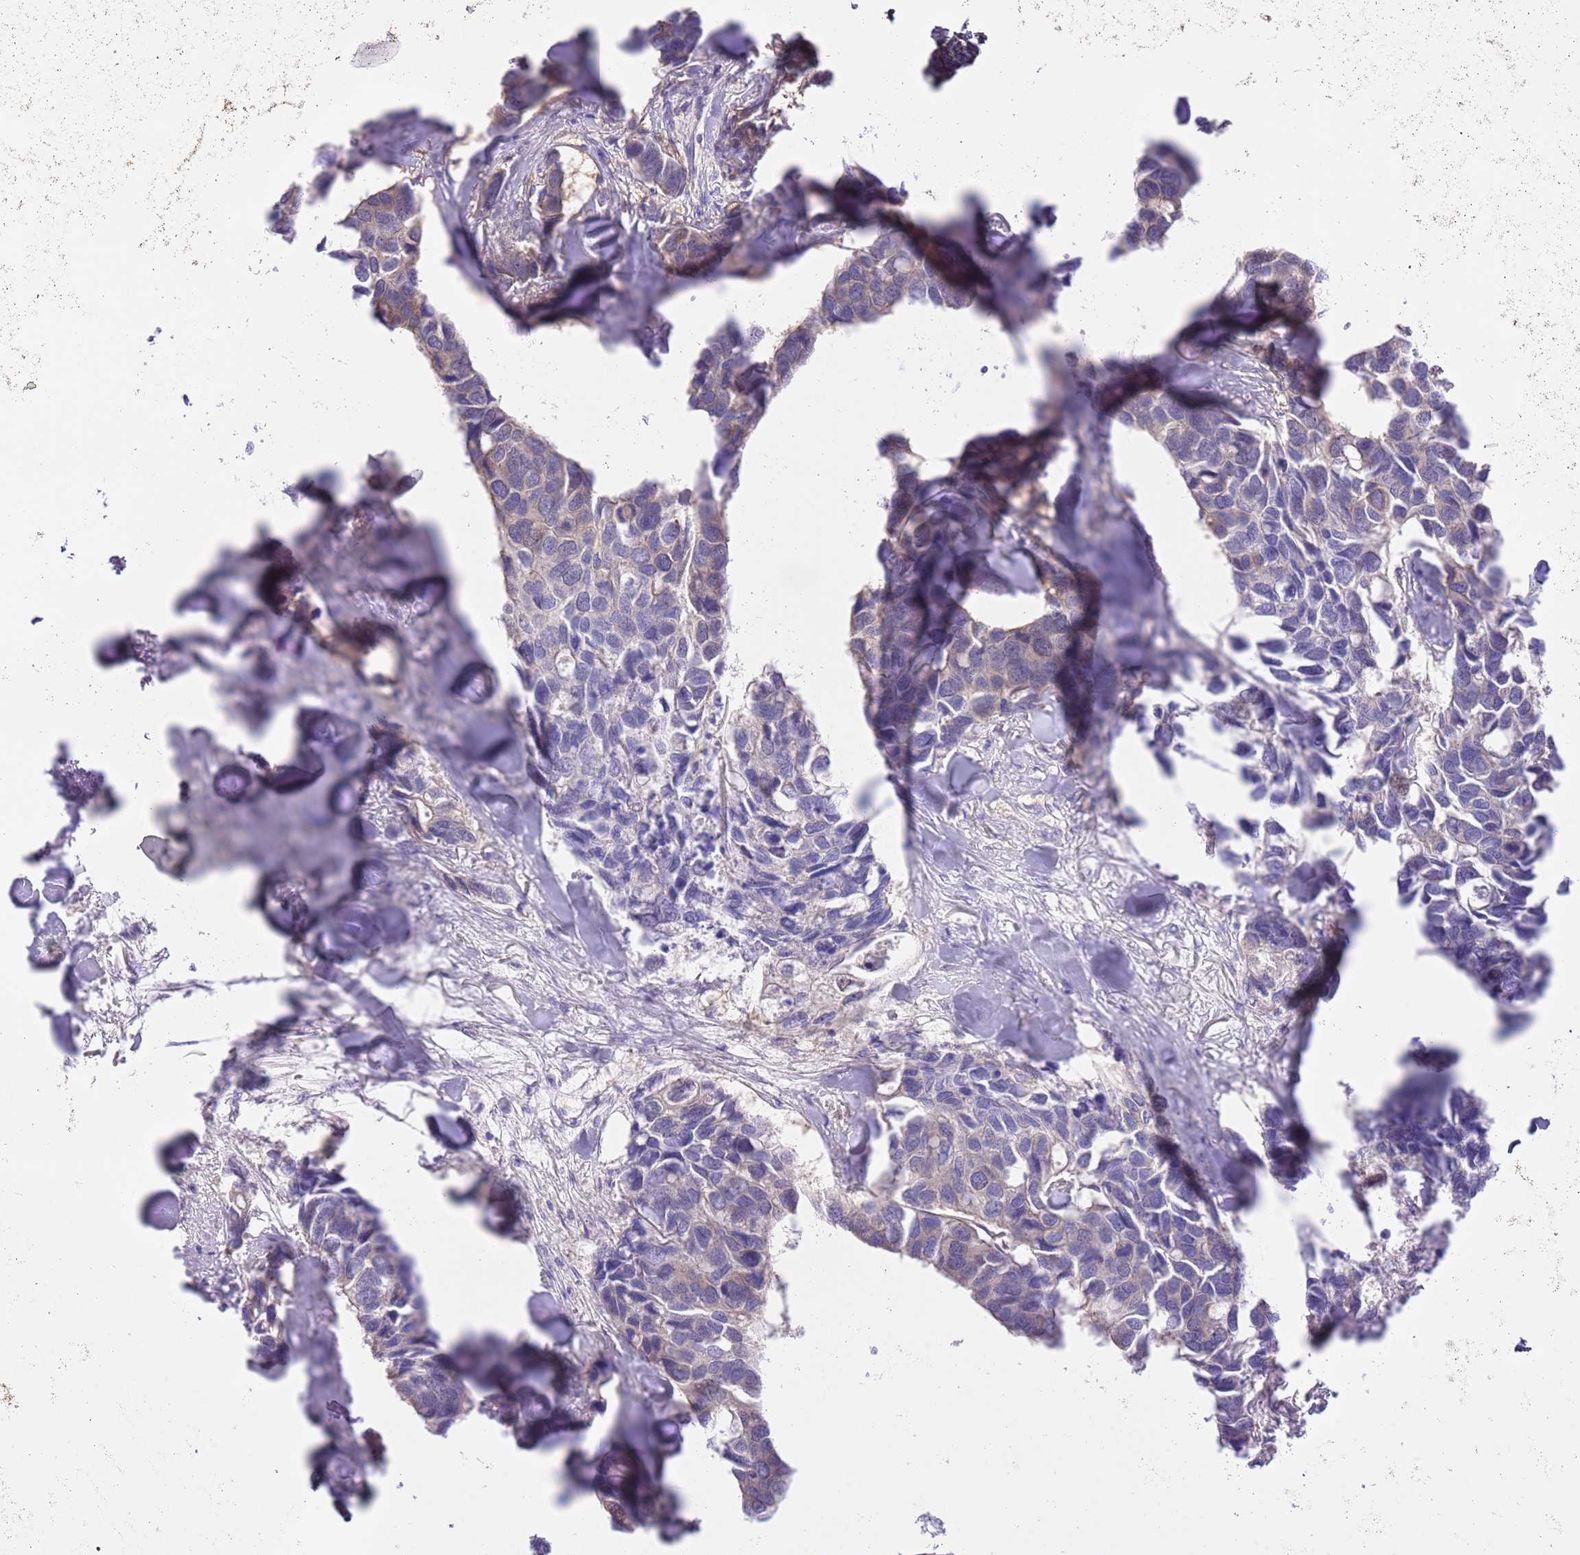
{"staining": {"intensity": "weak", "quantity": "<25%", "location": "cytoplasmic/membranous"}, "tissue": "breast cancer", "cell_type": "Tumor cells", "image_type": "cancer", "snomed": [{"axis": "morphology", "description": "Duct carcinoma"}, {"axis": "topography", "description": "Breast"}], "caption": "High magnification brightfield microscopy of breast cancer (invasive ductal carcinoma) stained with DAB (3,3'-diaminobenzidine) (brown) and counterstained with hematoxylin (blue): tumor cells show no significant staining. (Immunohistochemistry (ihc), brightfield microscopy, high magnification).", "gene": "PRR32", "patient": {"sex": "female", "age": 83}}